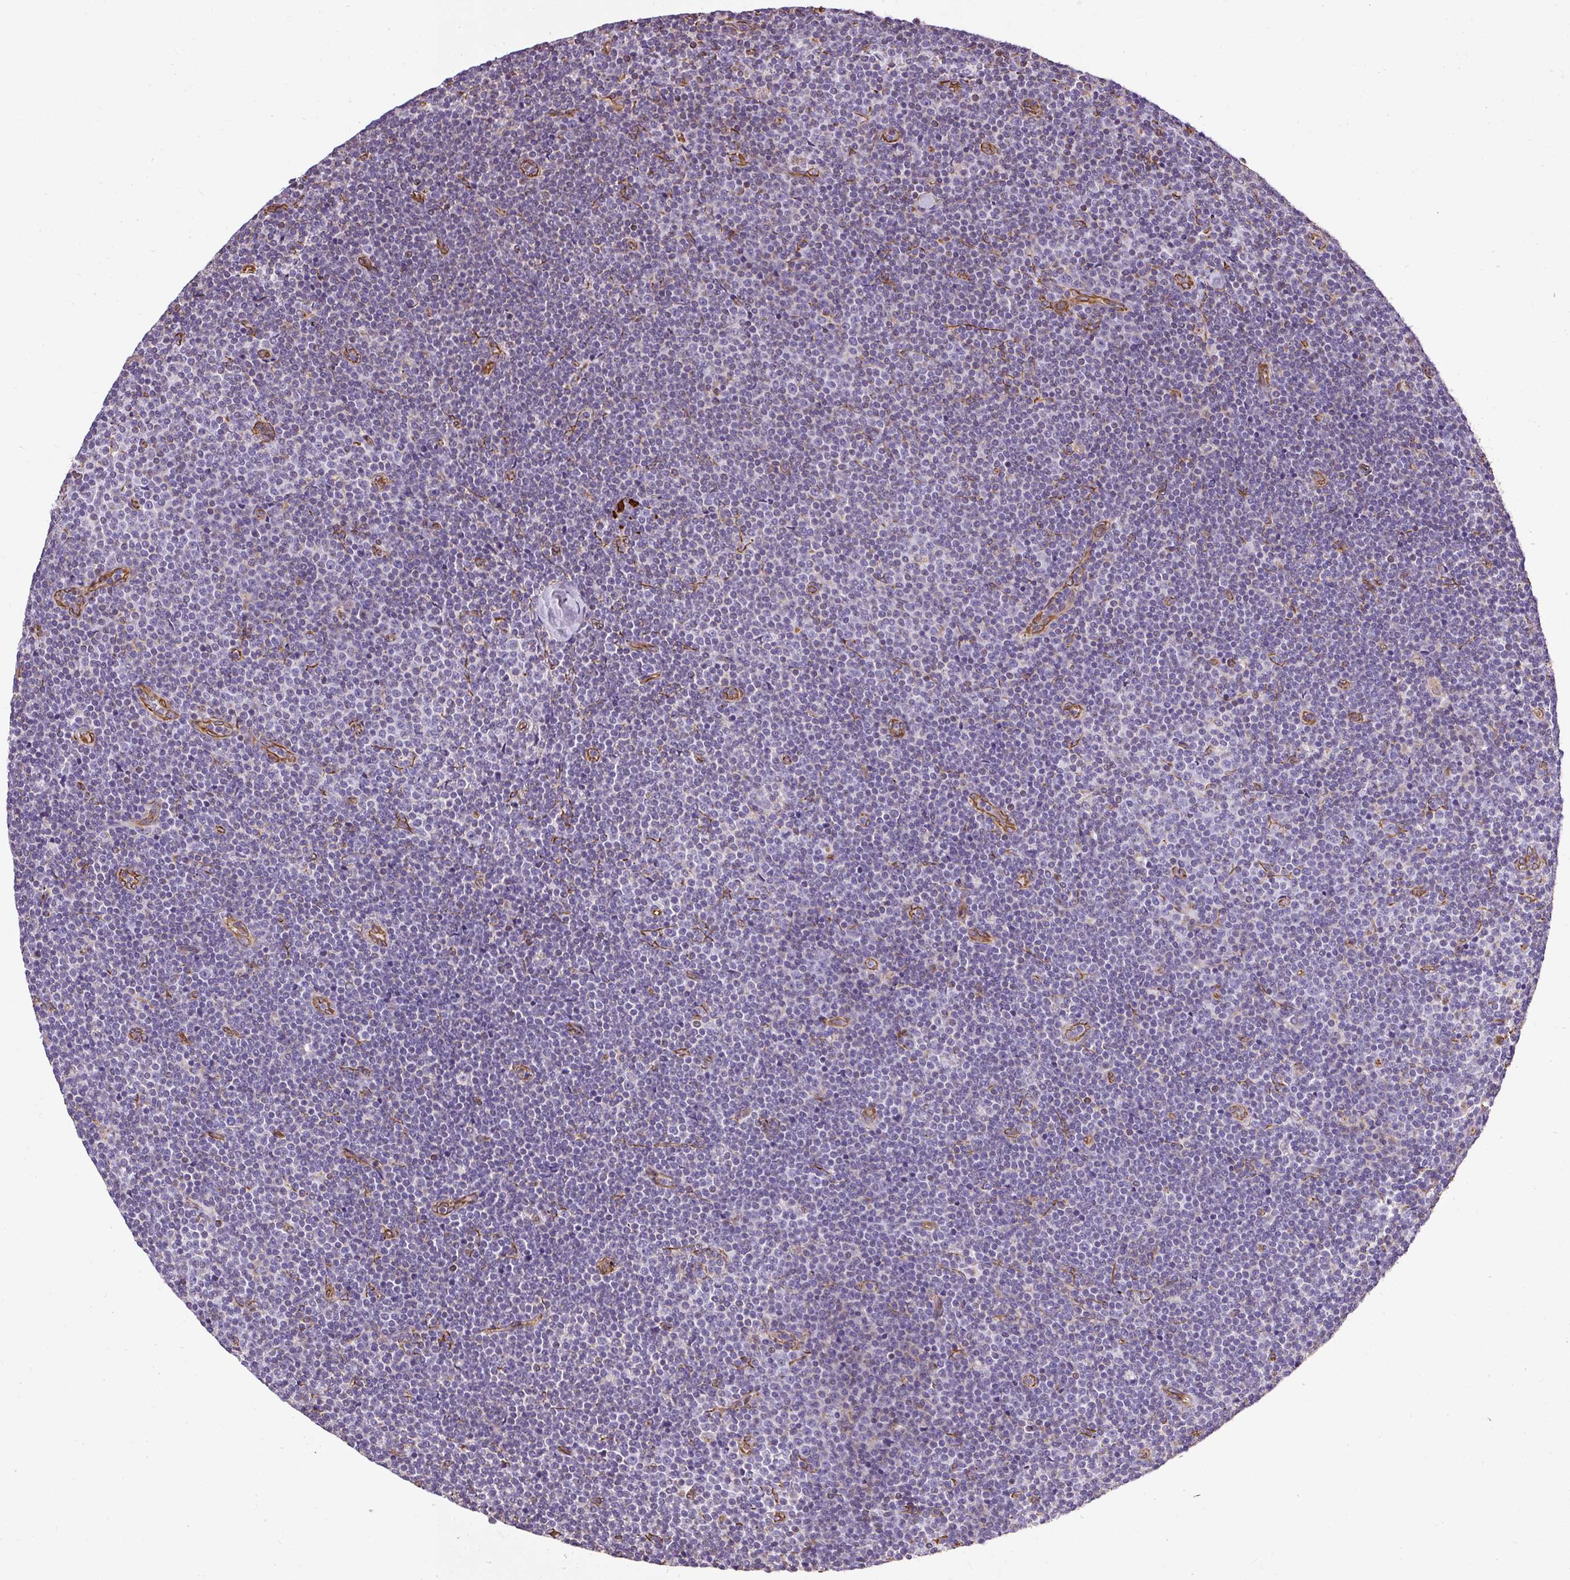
{"staining": {"intensity": "negative", "quantity": "none", "location": "none"}, "tissue": "lymphoma", "cell_type": "Tumor cells", "image_type": "cancer", "snomed": [{"axis": "morphology", "description": "Malignant lymphoma, non-Hodgkin's type, Low grade"}, {"axis": "topography", "description": "Lymph node"}], "caption": "Lymphoma stained for a protein using immunohistochemistry exhibits no positivity tumor cells.", "gene": "PLS1", "patient": {"sex": "male", "age": 48}}